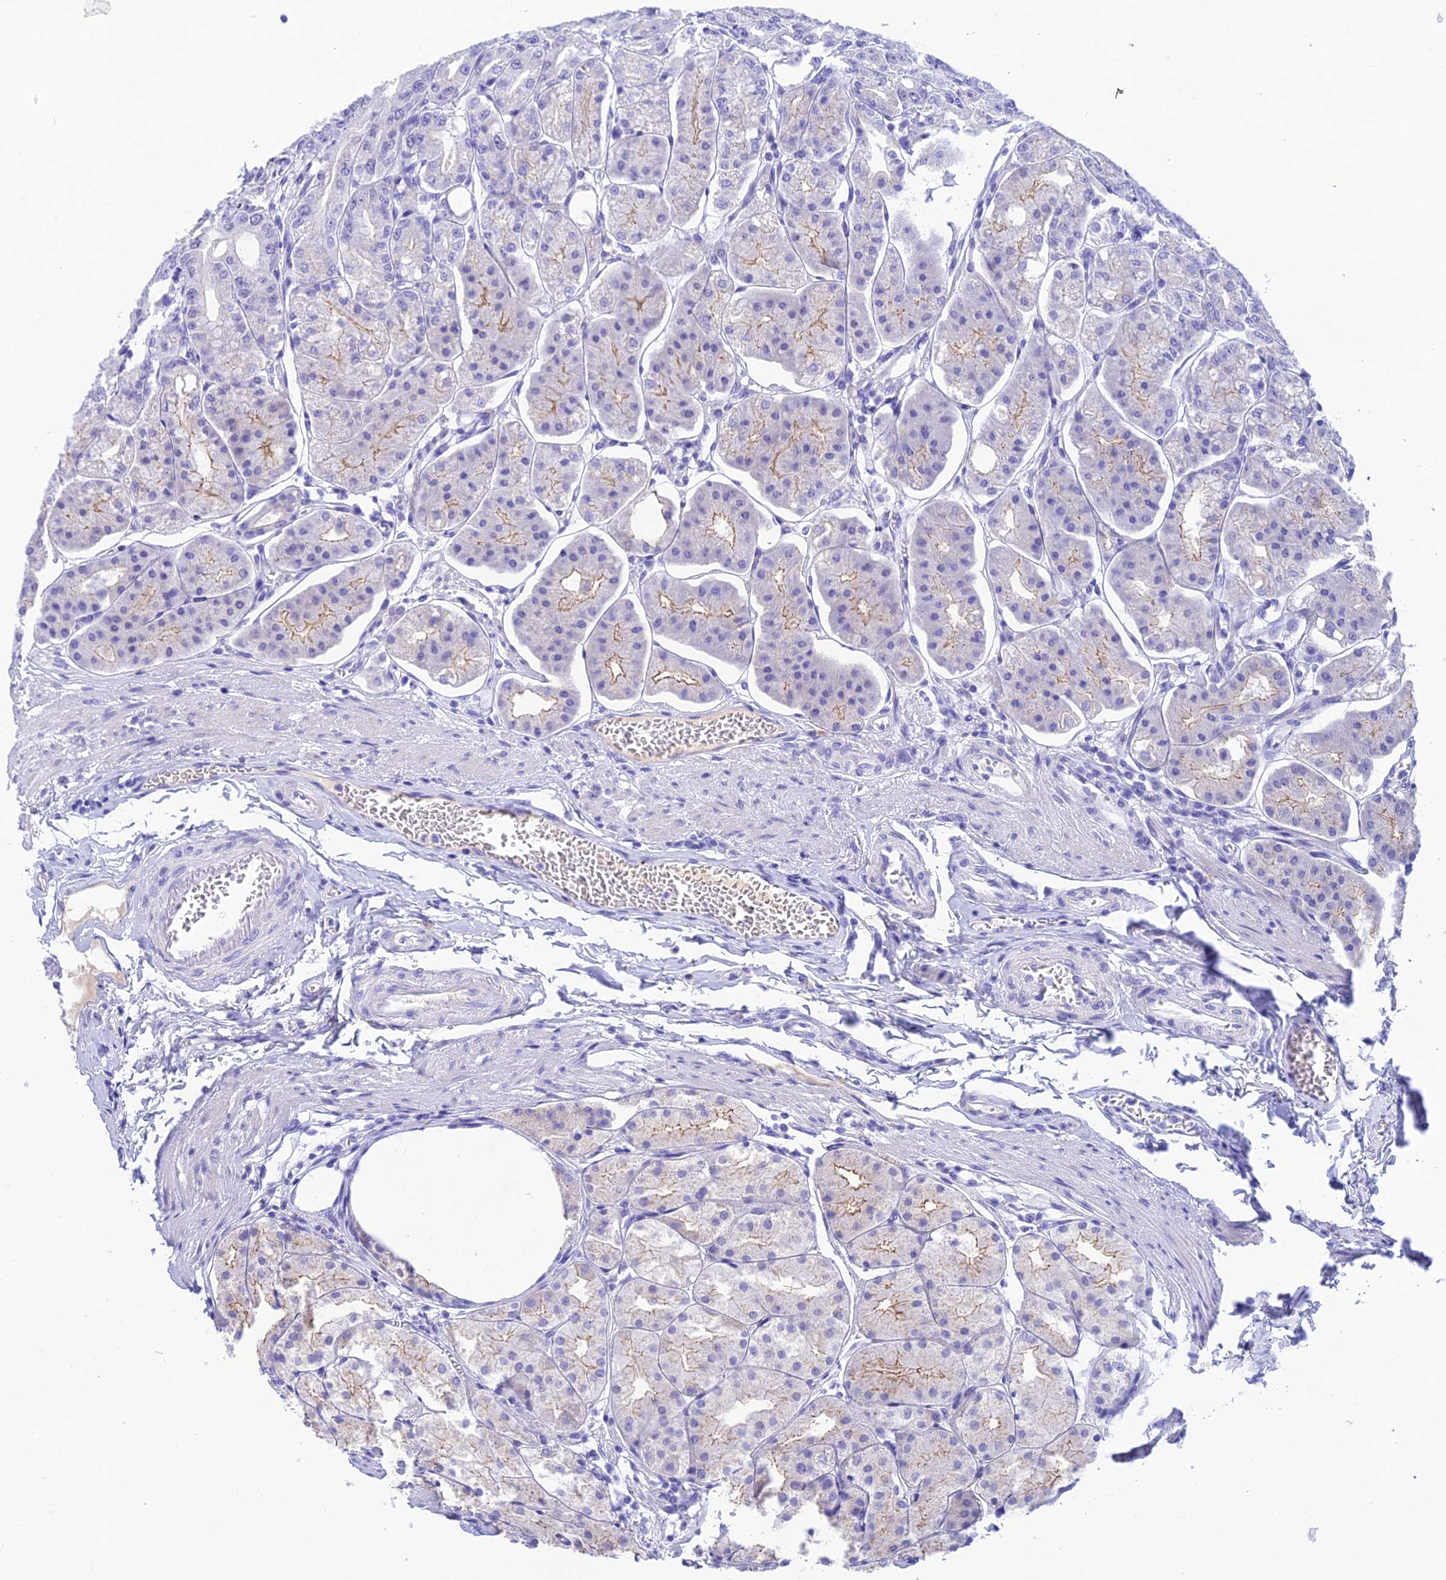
{"staining": {"intensity": "weak", "quantity": "25%-75%", "location": "cytoplasmic/membranous"}, "tissue": "stomach", "cell_type": "Glandular cells", "image_type": "normal", "snomed": [{"axis": "morphology", "description": "Normal tissue, NOS"}, {"axis": "topography", "description": "Stomach, lower"}], "caption": "Approximately 25%-75% of glandular cells in benign stomach show weak cytoplasmic/membranous protein positivity as visualized by brown immunohistochemical staining.", "gene": "KDELR3", "patient": {"sex": "male", "age": 71}}